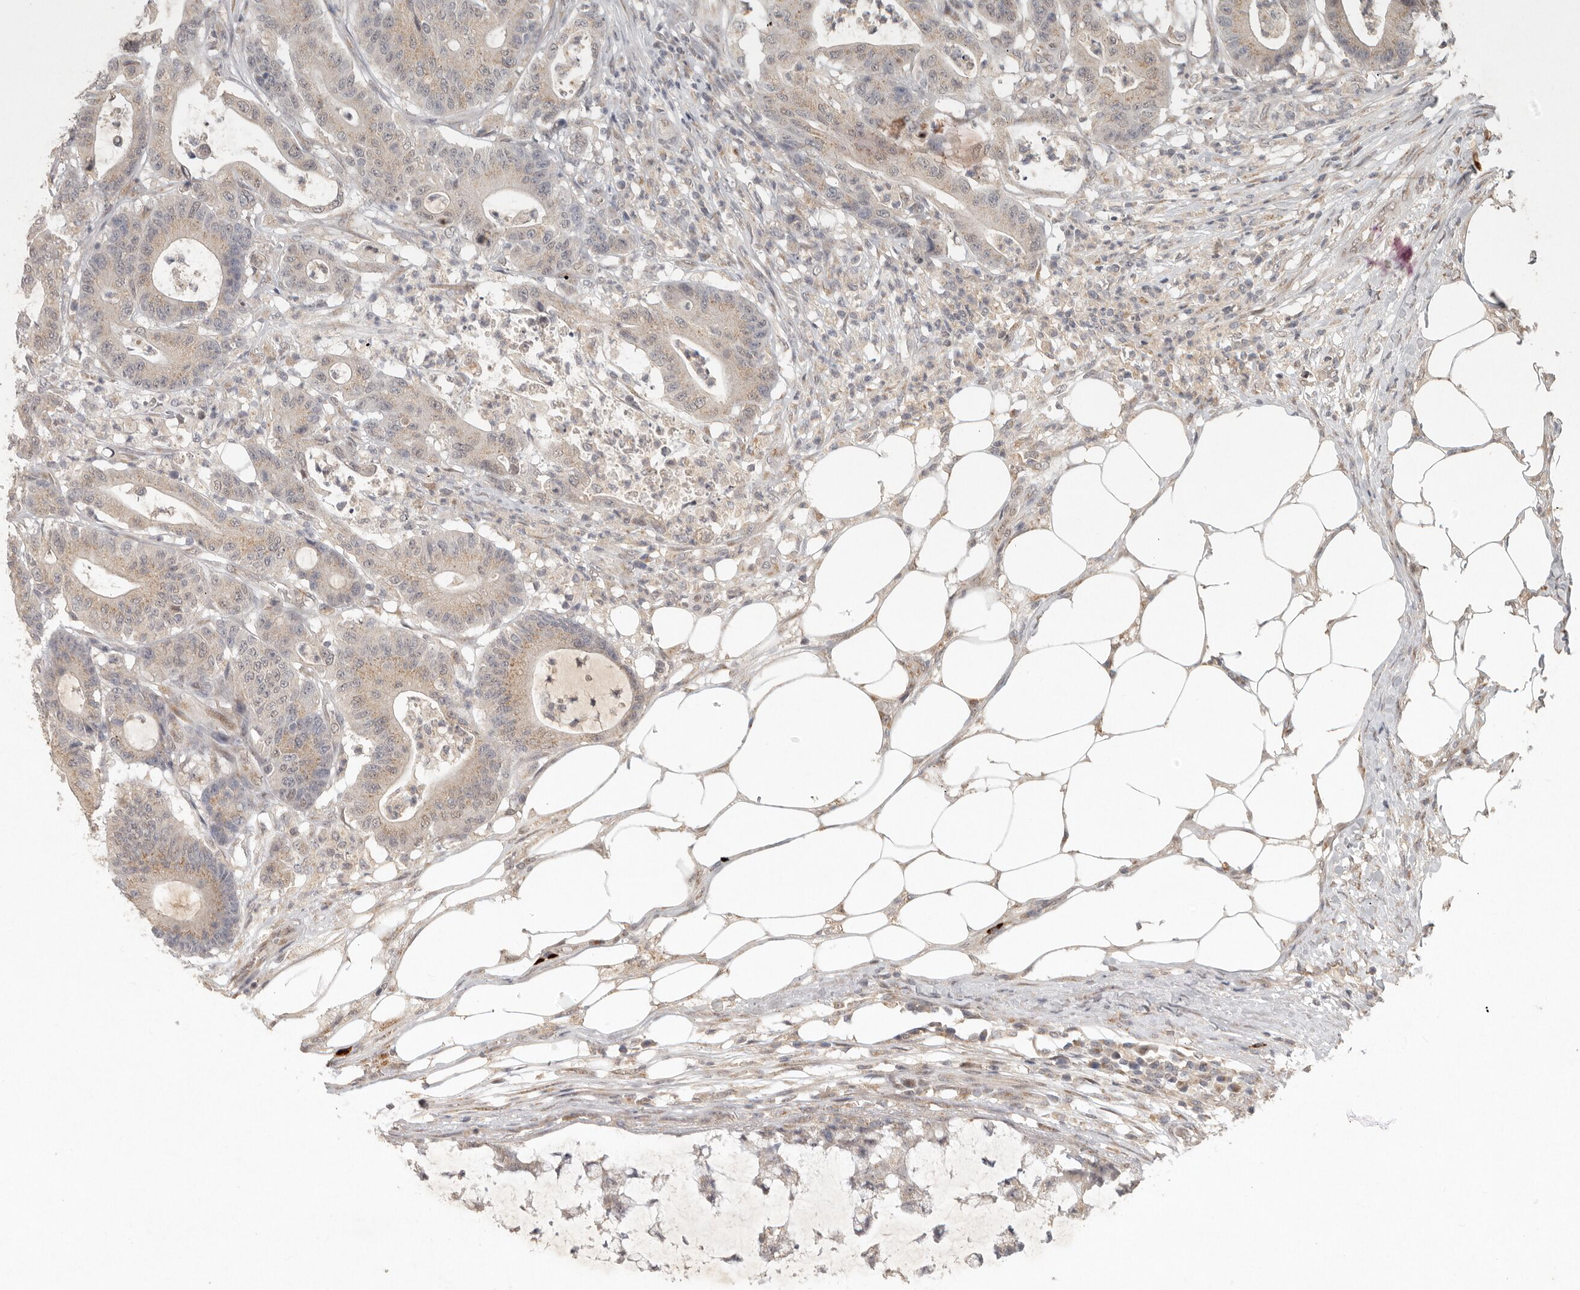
{"staining": {"intensity": "weak", "quantity": ">75%", "location": "cytoplasmic/membranous"}, "tissue": "colorectal cancer", "cell_type": "Tumor cells", "image_type": "cancer", "snomed": [{"axis": "morphology", "description": "Adenocarcinoma, NOS"}, {"axis": "topography", "description": "Colon"}], "caption": "Protein expression analysis of human colorectal adenocarcinoma reveals weak cytoplasmic/membranous staining in about >75% of tumor cells.", "gene": "LRRC75A", "patient": {"sex": "female", "age": 84}}